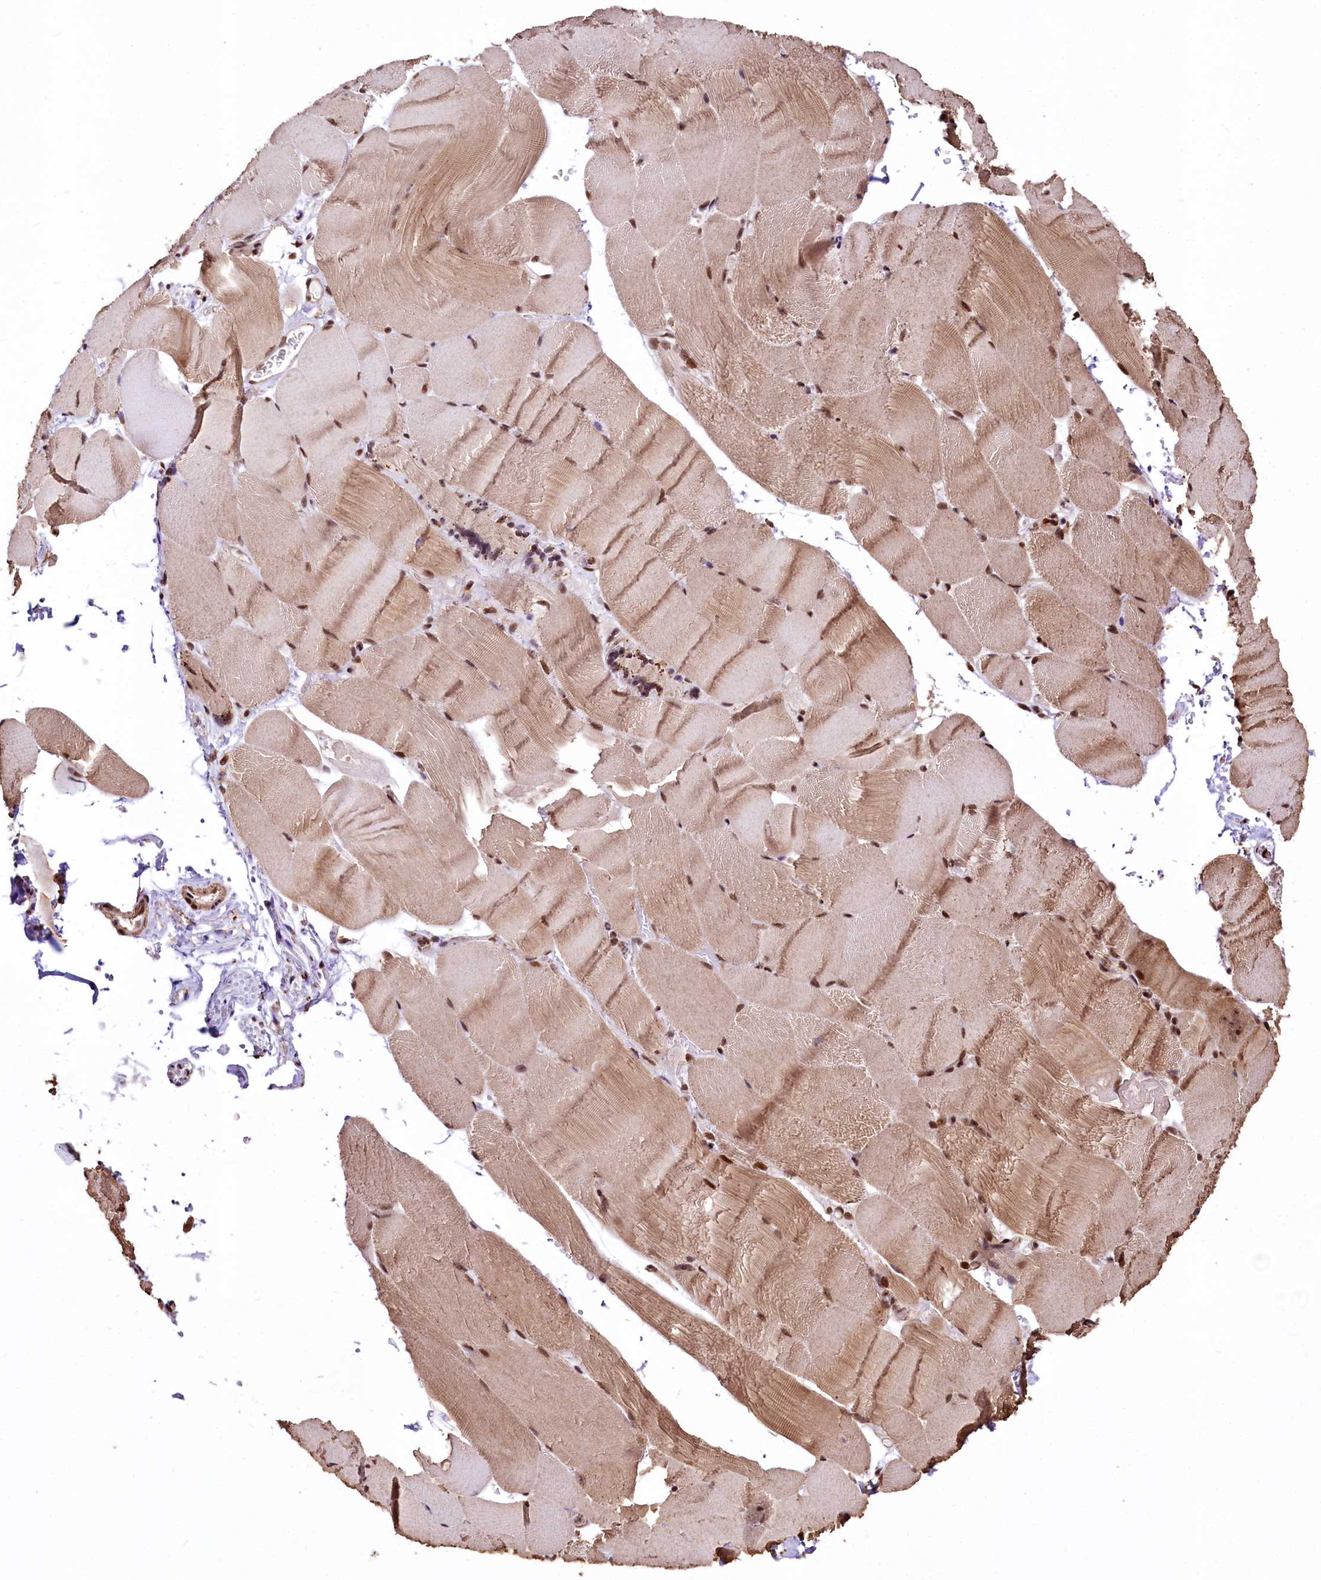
{"staining": {"intensity": "moderate", "quantity": ">75%", "location": "cytoplasmic/membranous,nuclear"}, "tissue": "skeletal muscle", "cell_type": "Myocytes", "image_type": "normal", "snomed": [{"axis": "morphology", "description": "Normal tissue, NOS"}, {"axis": "topography", "description": "Skeletal muscle"}, {"axis": "topography", "description": "Parathyroid gland"}], "caption": "Immunohistochemical staining of unremarkable skeletal muscle reveals moderate cytoplasmic/membranous,nuclear protein positivity in approximately >75% of myocytes. (DAB (3,3'-diaminobenzidine) = brown stain, brightfield microscopy at high magnification).", "gene": "PDS5B", "patient": {"sex": "female", "age": 37}}